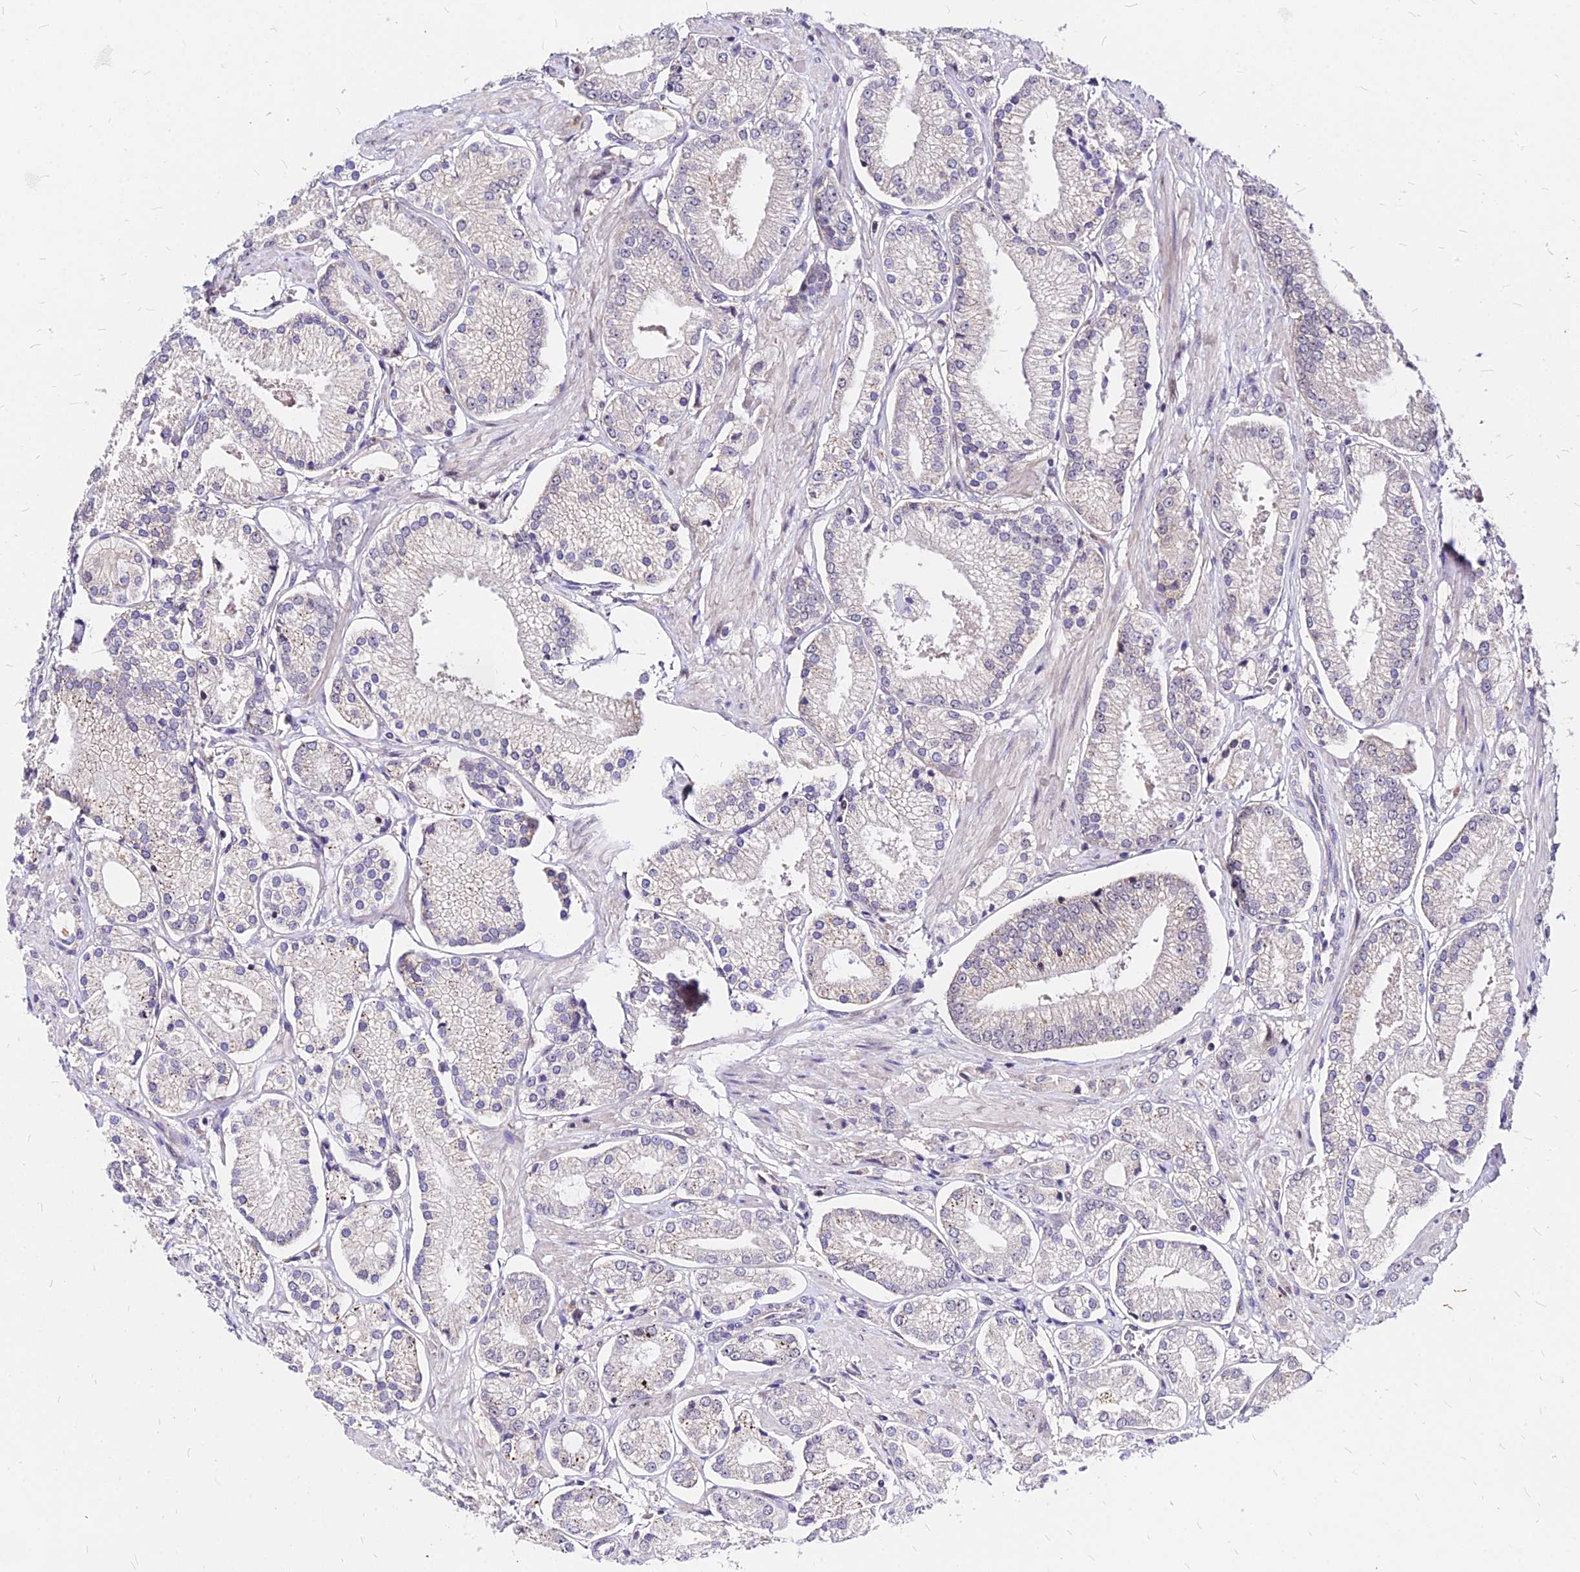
{"staining": {"intensity": "negative", "quantity": "none", "location": "none"}, "tissue": "prostate cancer", "cell_type": "Tumor cells", "image_type": "cancer", "snomed": [{"axis": "morphology", "description": "Adenocarcinoma, High grade"}, {"axis": "topography", "description": "Prostate and seminal vesicle, NOS"}], "caption": "This is an IHC image of human adenocarcinoma (high-grade) (prostate). There is no staining in tumor cells.", "gene": "DDX55", "patient": {"sex": "male", "age": 64}}